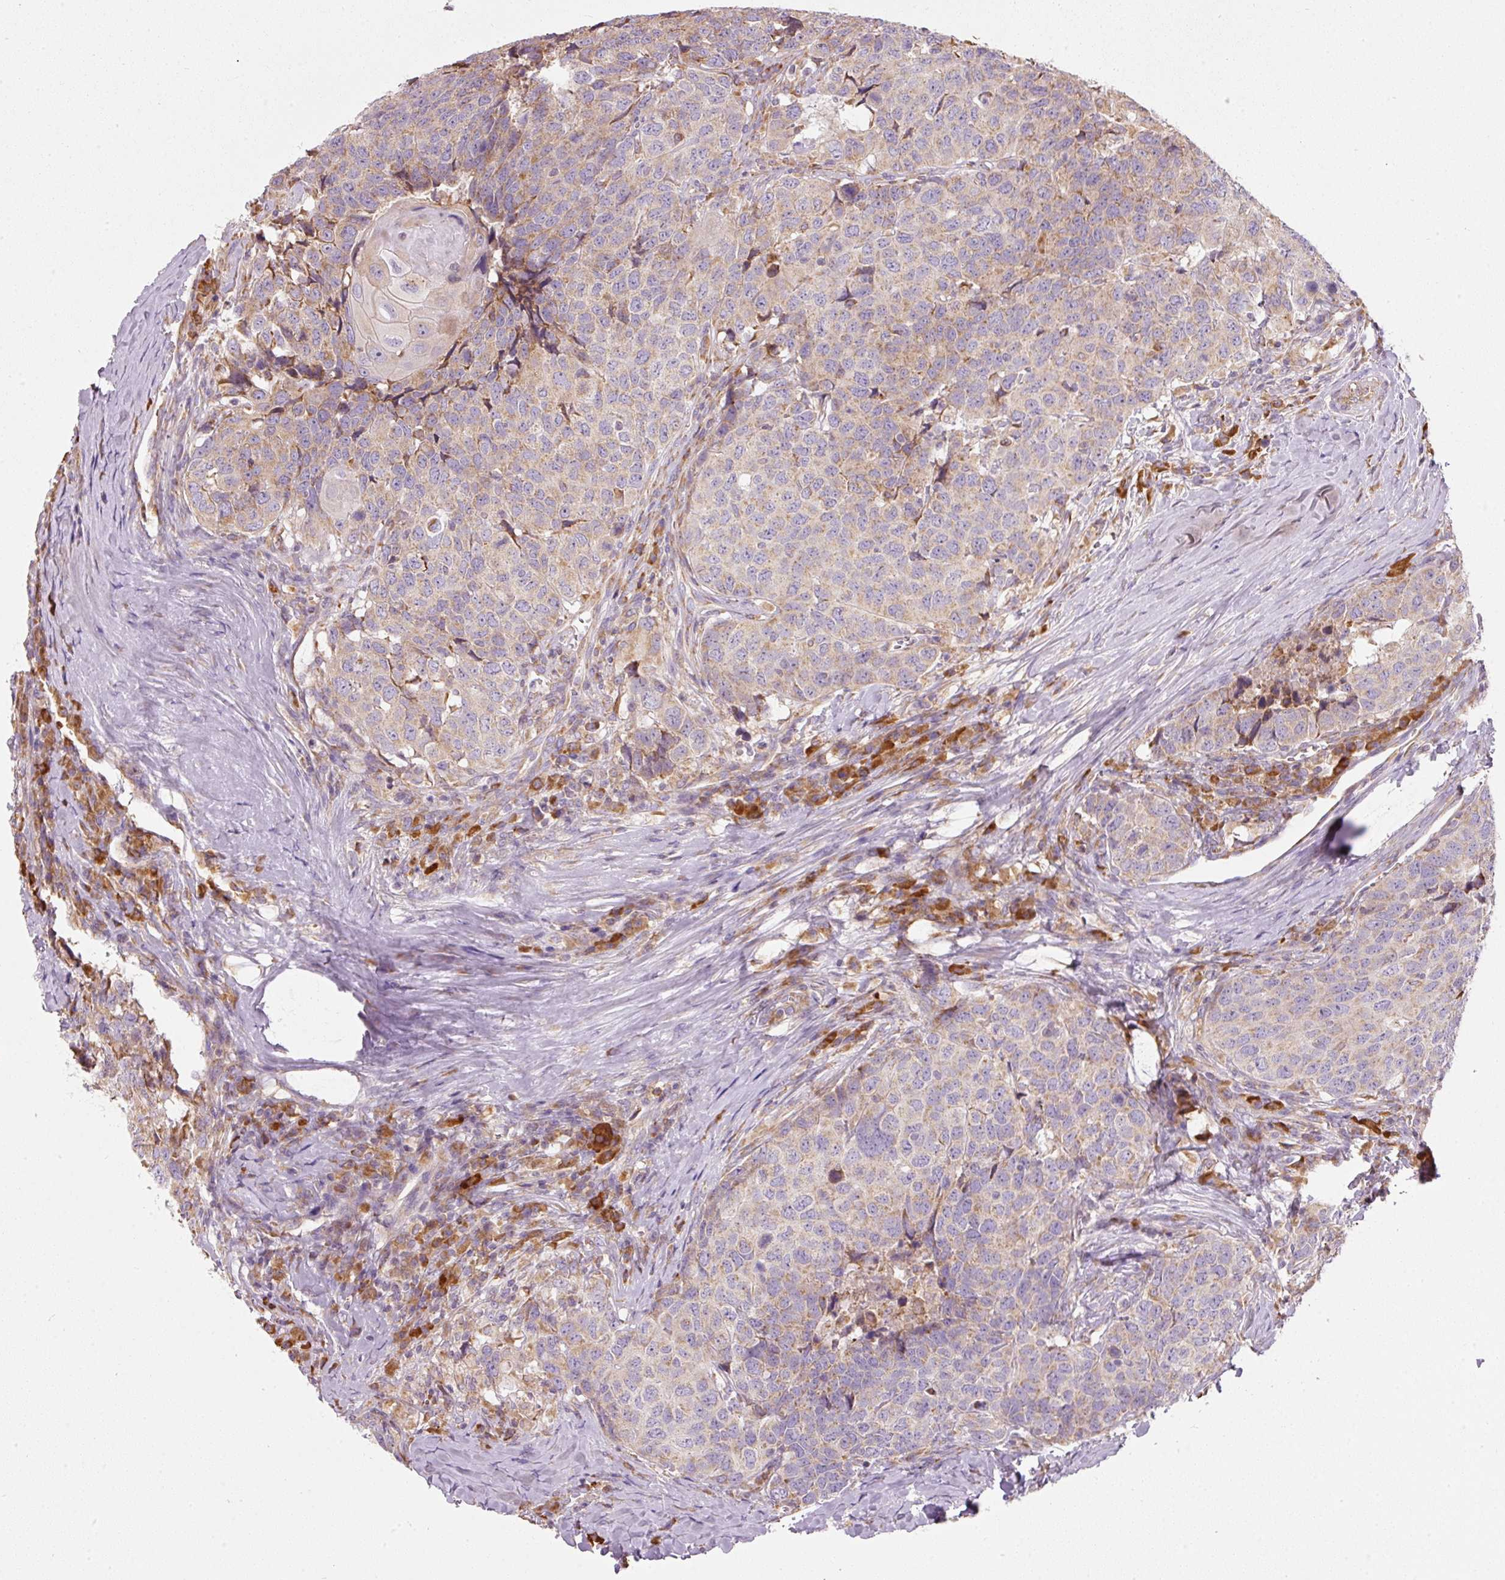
{"staining": {"intensity": "weak", "quantity": ">75%", "location": "cytoplasmic/membranous"}, "tissue": "head and neck cancer", "cell_type": "Tumor cells", "image_type": "cancer", "snomed": [{"axis": "morphology", "description": "Squamous cell carcinoma, NOS"}, {"axis": "topography", "description": "Head-Neck"}], "caption": "High-magnification brightfield microscopy of head and neck cancer stained with DAB (3,3'-diaminobenzidine) (brown) and counterstained with hematoxylin (blue). tumor cells exhibit weak cytoplasmic/membranous staining is present in approximately>75% of cells.", "gene": "MORN4", "patient": {"sex": "male", "age": 66}}